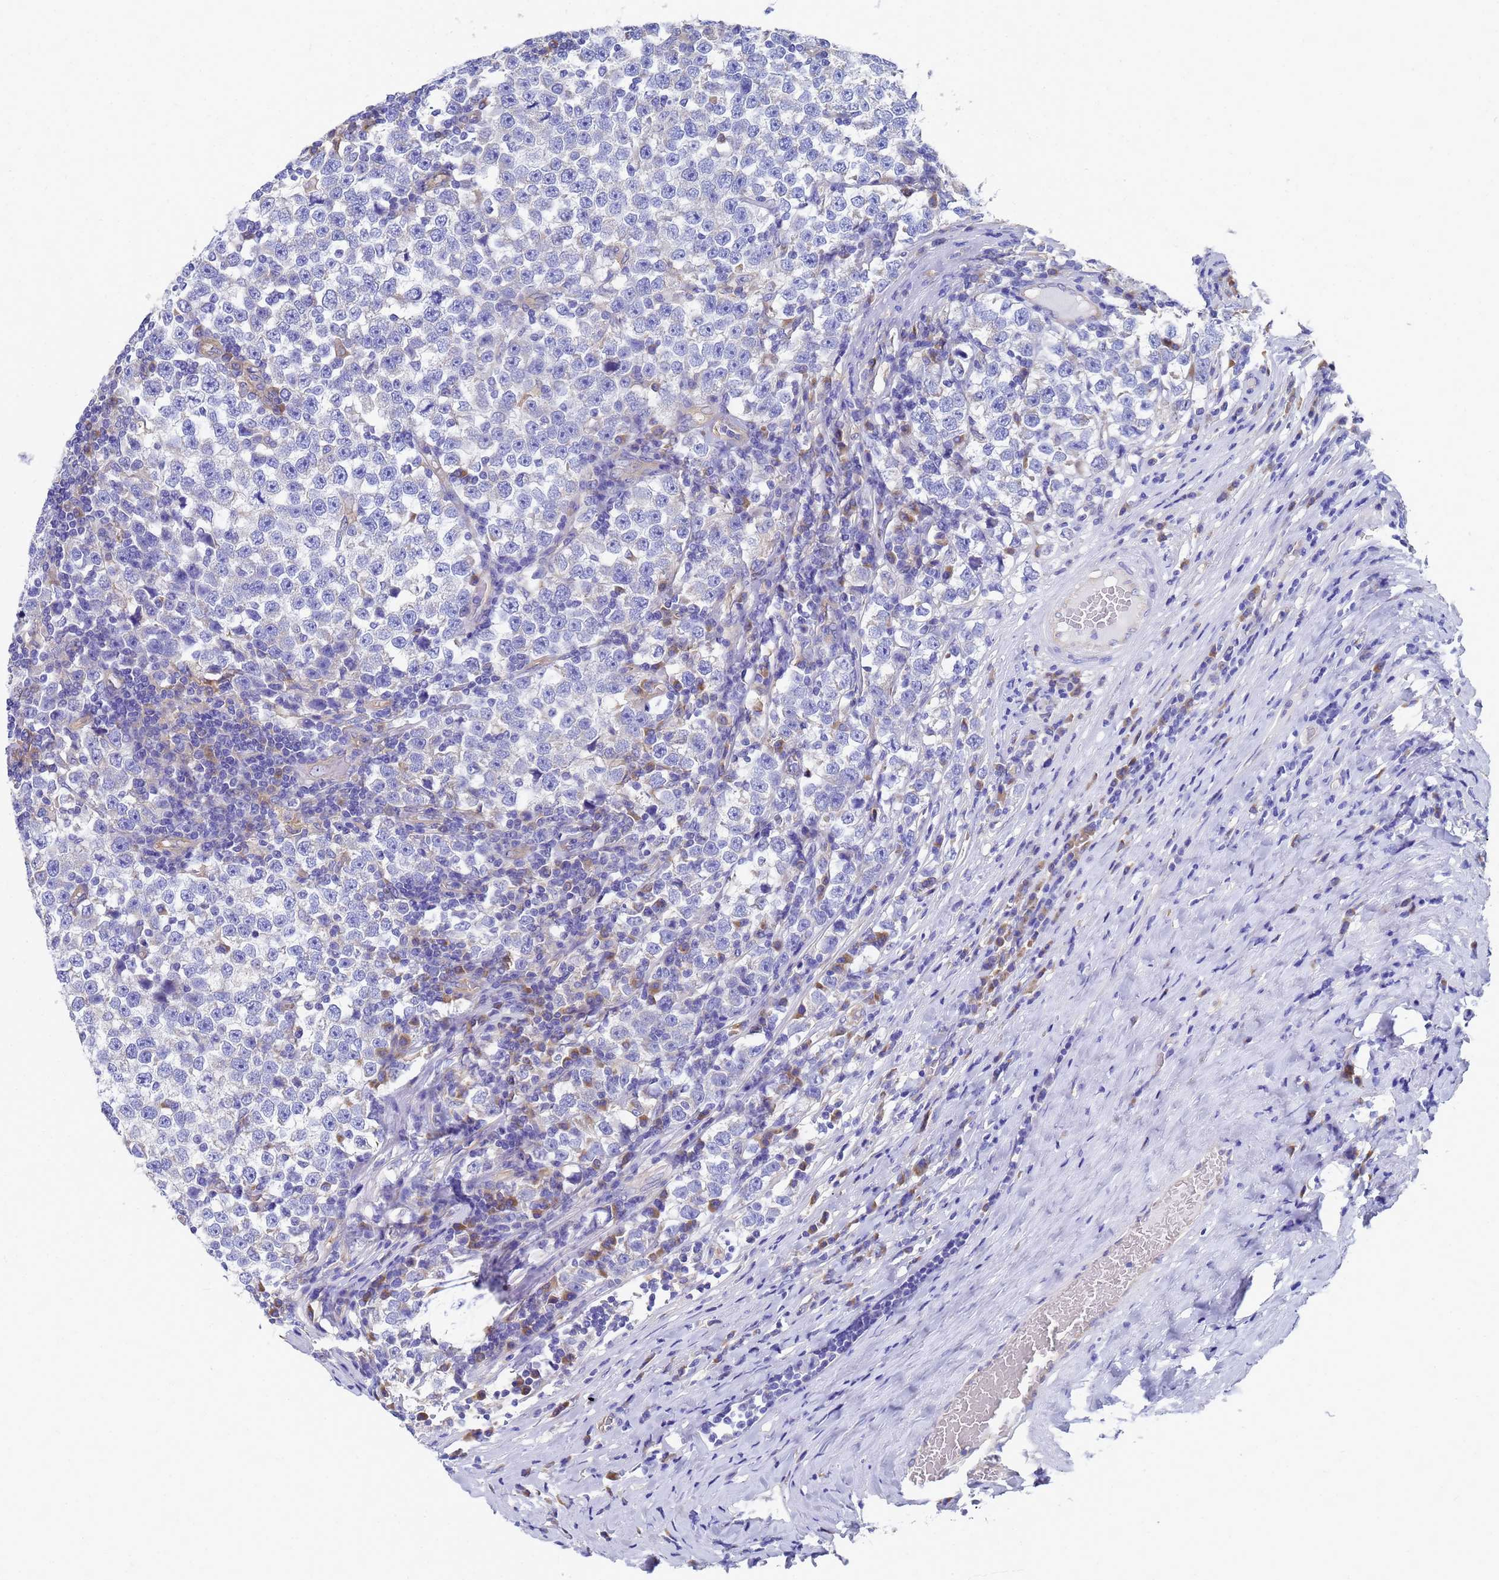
{"staining": {"intensity": "negative", "quantity": "none", "location": "none"}, "tissue": "testis cancer", "cell_type": "Tumor cells", "image_type": "cancer", "snomed": [{"axis": "morphology", "description": "Normal tissue, NOS"}, {"axis": "morphology", "description": "Seminoma, NOS"}, {"axis": "topography", "description": "Testis"}], "caption": "Immunohistochemistry (IHC) of human seminoma (testis) exhibits no staining in tumor cells.", "gene": "TM4SF4", "patient": {"sex": "male", "age": 43}}